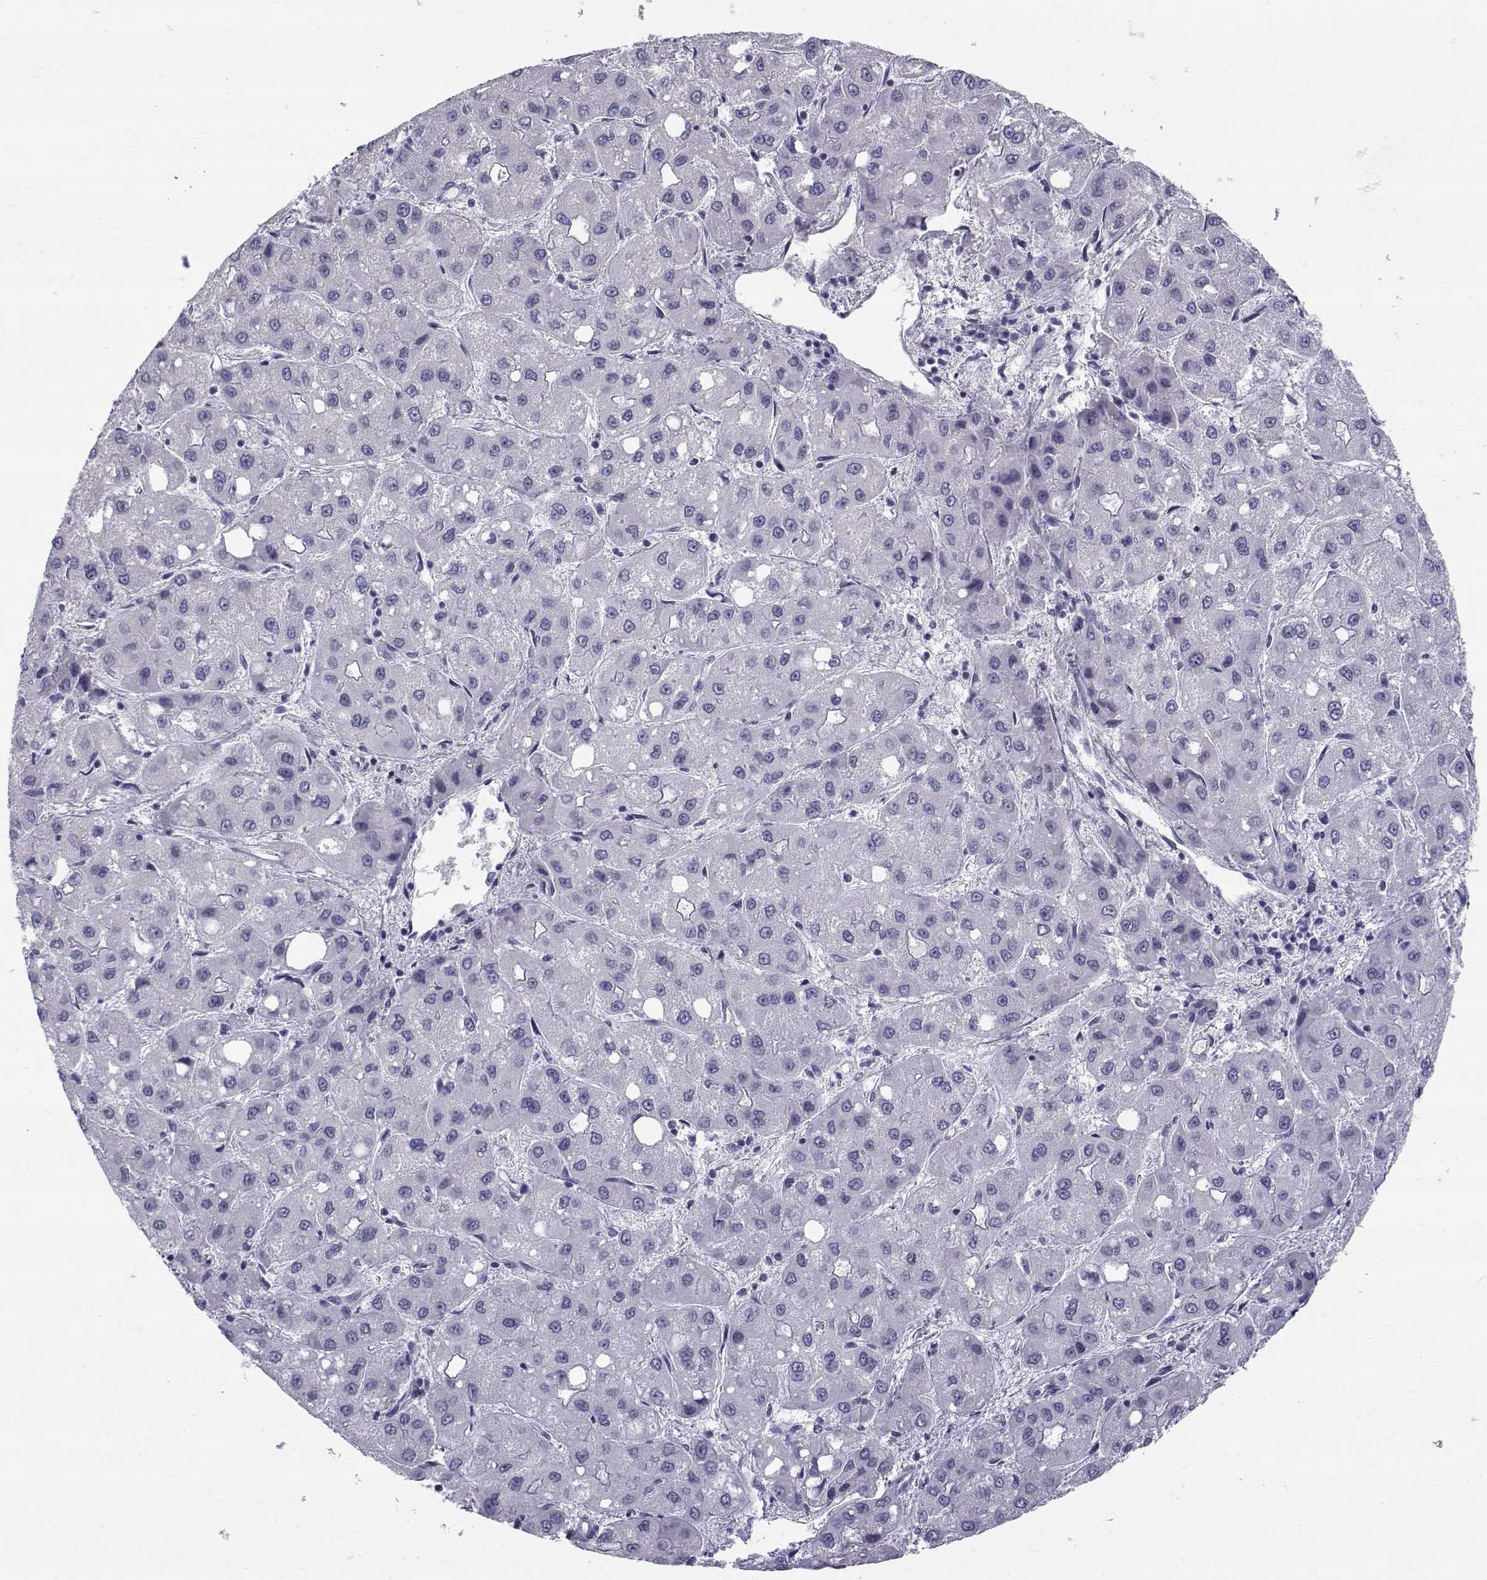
{"staining": {"intensity": "negative", "quantity": "none", "location": "none"}, "tissue": "liver cancer", "cell_type": "Tumor cells", "image_type": "cancer", "snomed": [{"axis": "morphology", "description": "Carcinoma, Hepatocellular, NOS"}, {"axis": "topography", "description": "Liver"}], "caption": "IHC micrograph of neoplastic tissue: human liver cancer (hepatocellular carcinoma) stained with DAB reveals no significant protein positivity in tumor cells. The staining is performed using DAB (3,3'-diaminobenzidine) brown chromogen with nuclei counter-stained in using hematoxylin.", "gene": "RNASE12", "patient": {"sex": "male", "age": 73}}